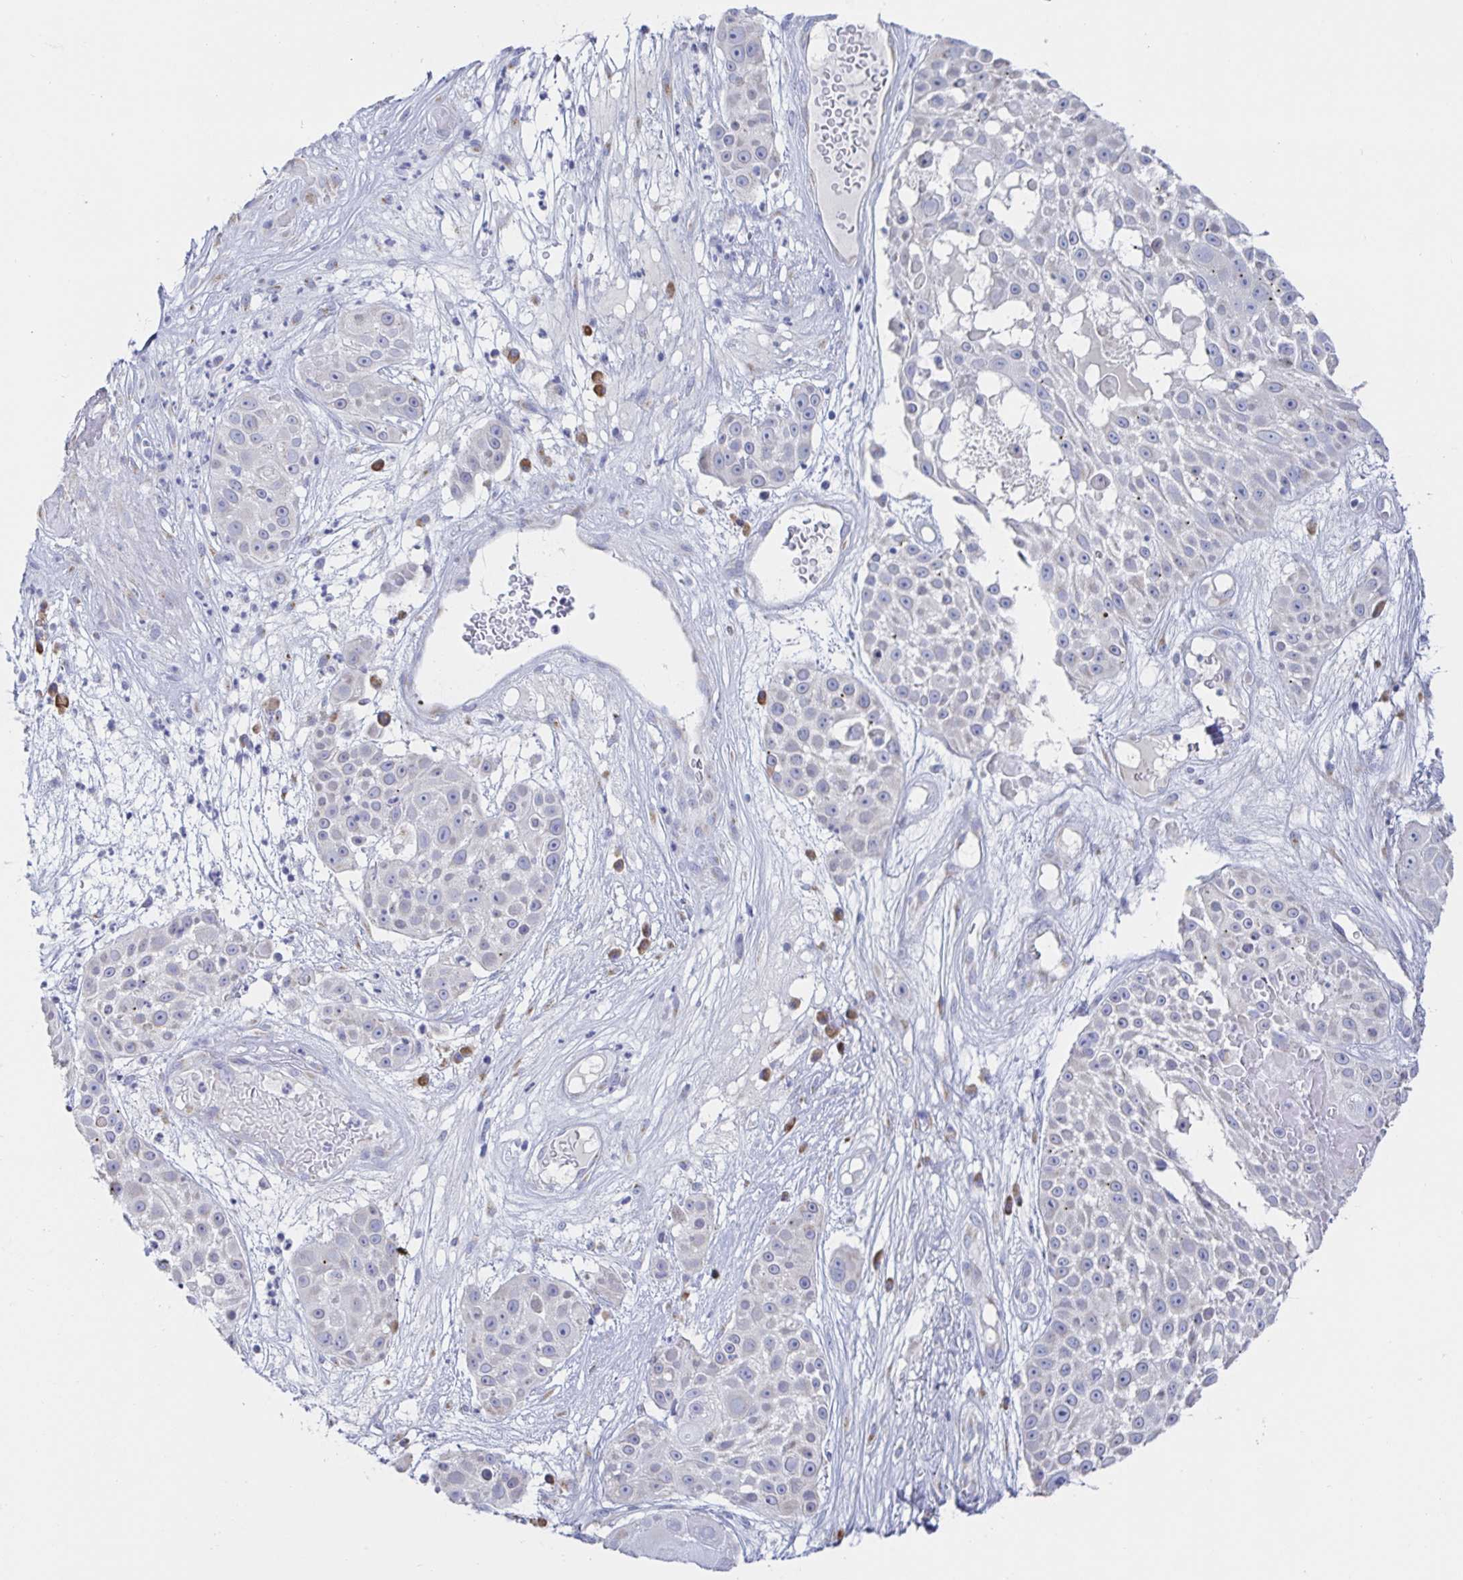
{"staining": {"intensity": "negative", "quantity": "none", "location": "none"}, "tissue": "skin cancer", "cell_type": "Tumor cells", "image_type": "cancer", "snomed": [{"axis": "morphology", "description": "Squamous cell carcinoma, NOS"}, {"axis": "topography", "description": "Skin"}], "caption": "Tumor cells are negative for brown protein staining in skin cancer.", "gene": "SIAH3", "patient": {"sex": "female", "age": 86}}